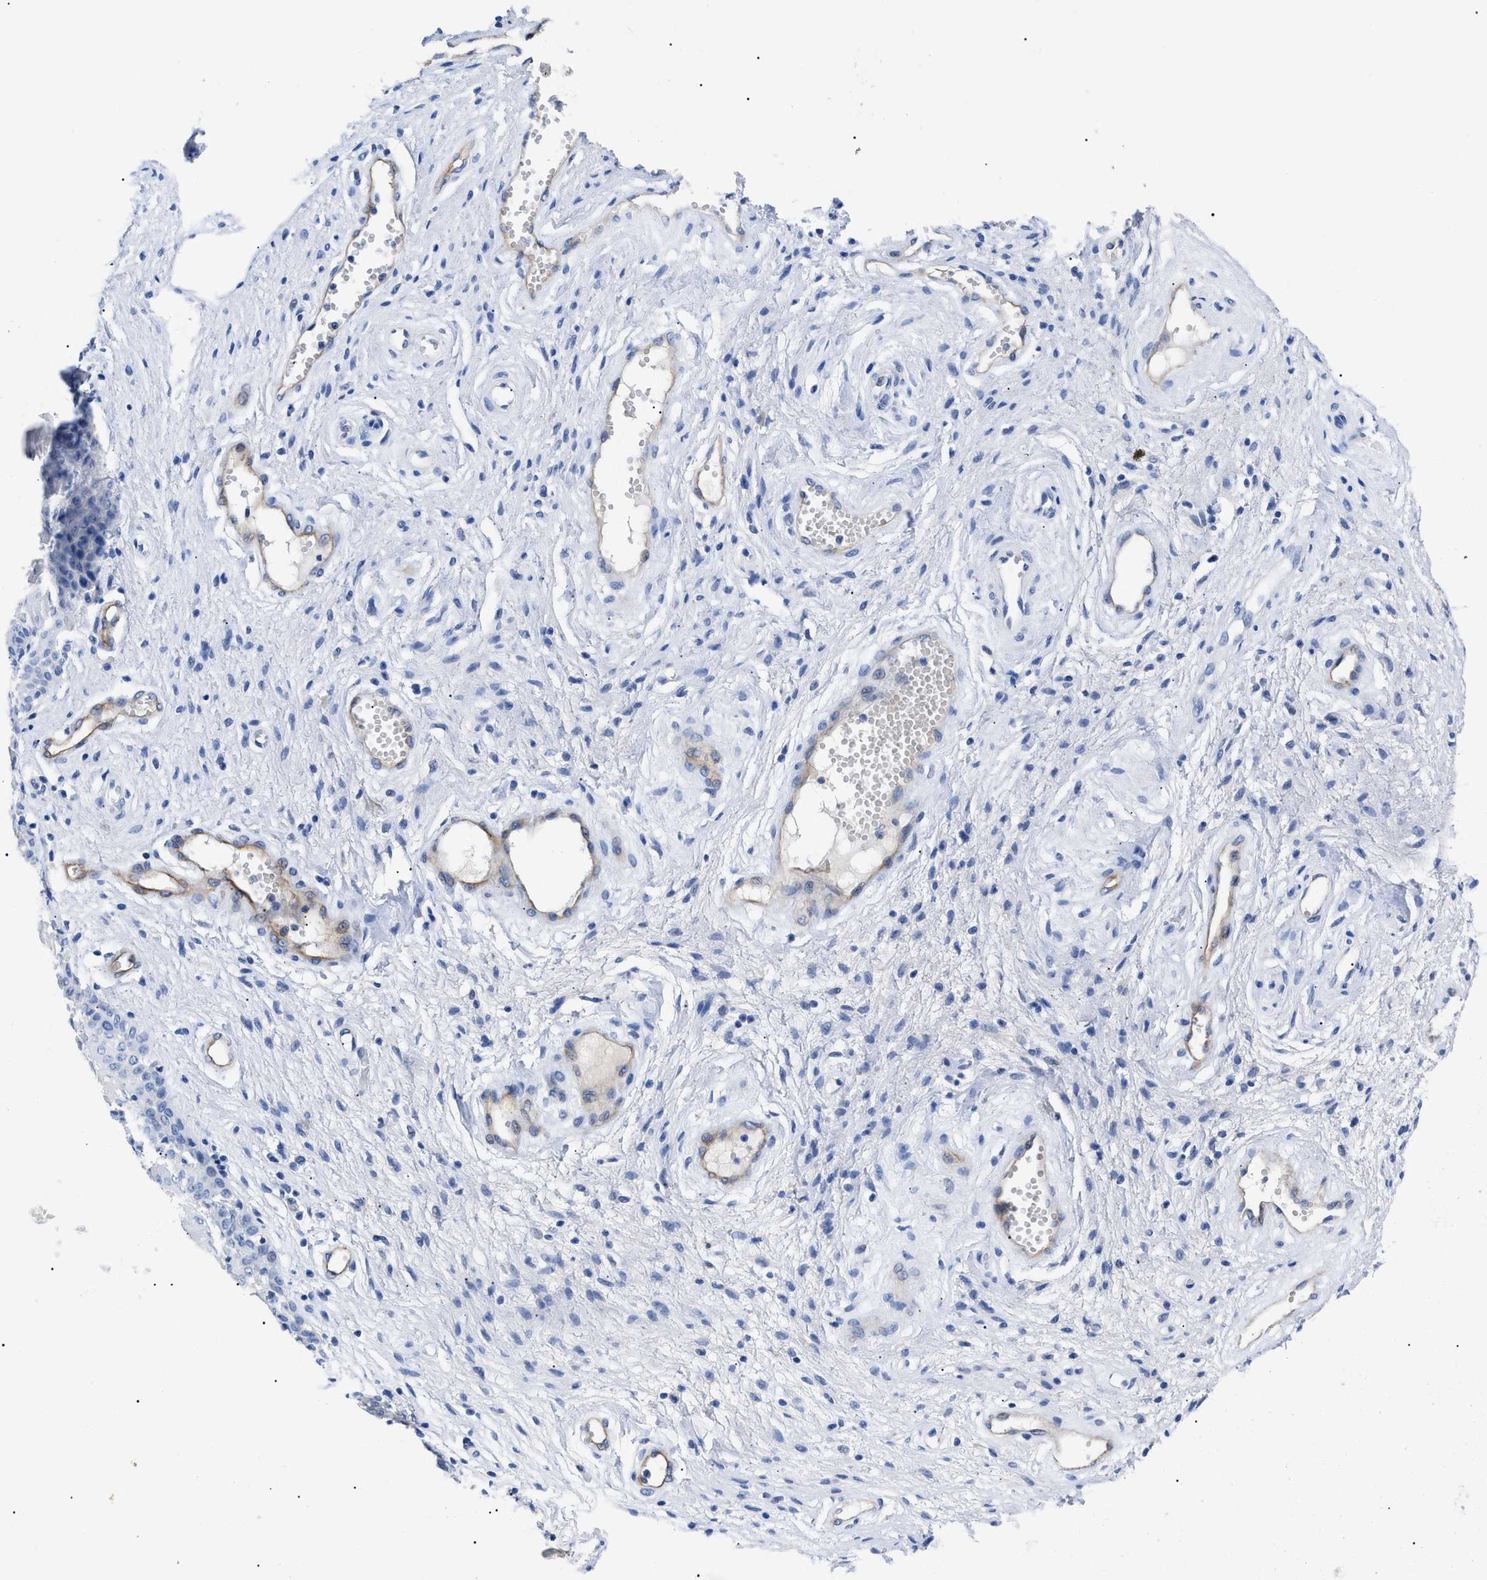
{"staining": {"intensity": "negative", "quantity": "none", "location": "none"}, "tissue": "vagina", "cell_type": "Squamous epithelial cells", "image_type": "normal", "snomed": [{"axis": "morphology", "description": "Normal tissue, NOS"}, {"axis": "topography", "description": "Vagina"}], "caption": "IHC image of benign human vagina stained for a protein (brown), which shows no staining in squamous epithelial cells.", "gene": "ACKR1", "patient": {"sex": "female", "age": 34}}